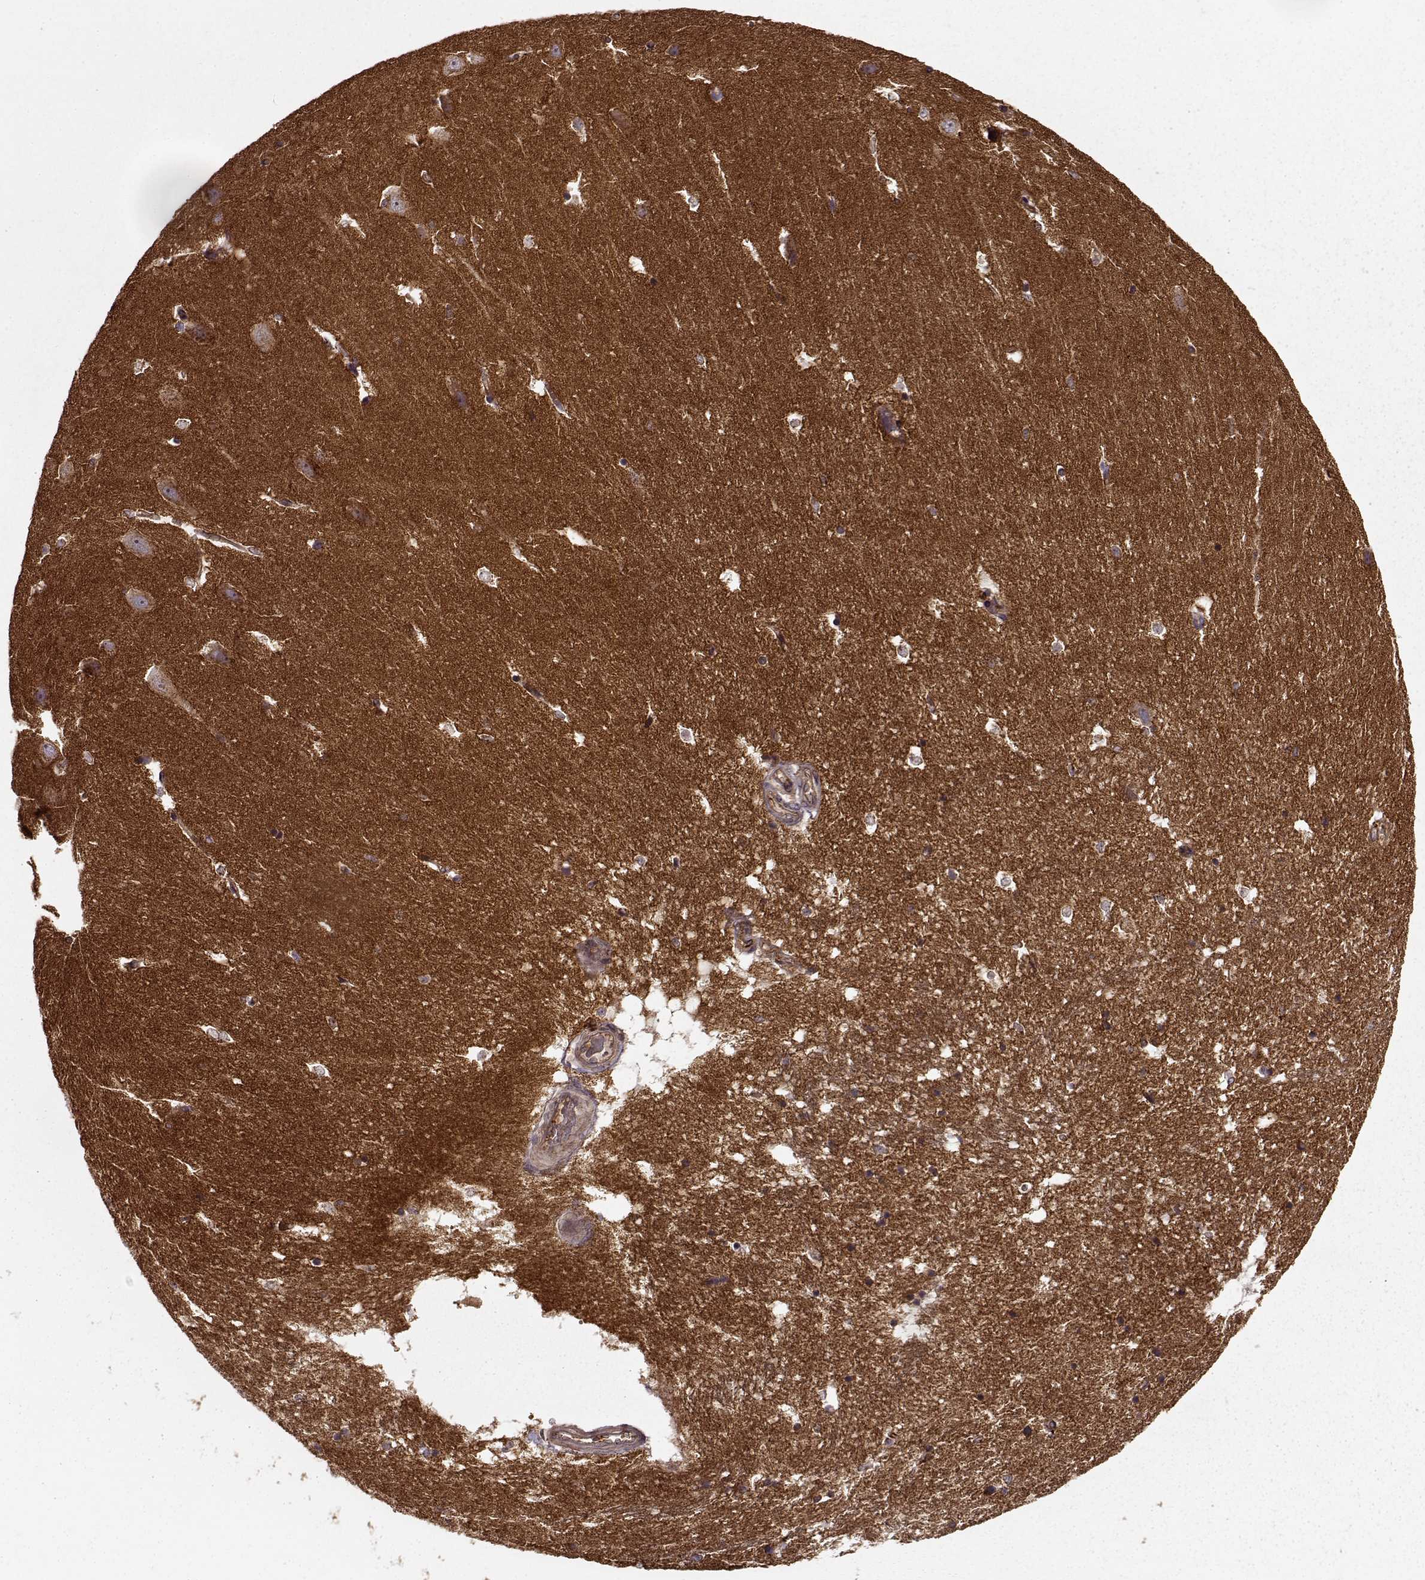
{"staining": {"intensity": "negative", "quantity": "none", "location": "none"}, "tissue": "hippocampus", "cell_type": "Glial cells", "image_type": "normal", "snomed": [{"axis": "morphology", "description": "Normal tissue, NOS"}, {"axis": "topography", "description": "Hippocampus"}], "caption": "DAB immunohistochemical staining of normal human hippocampus displays no significant staining in glial cells. (DAB immunohistochemistry (IHC), high magnification).", "gene": "IFRD2", "patient": {"sex": "male", "age": 44}}